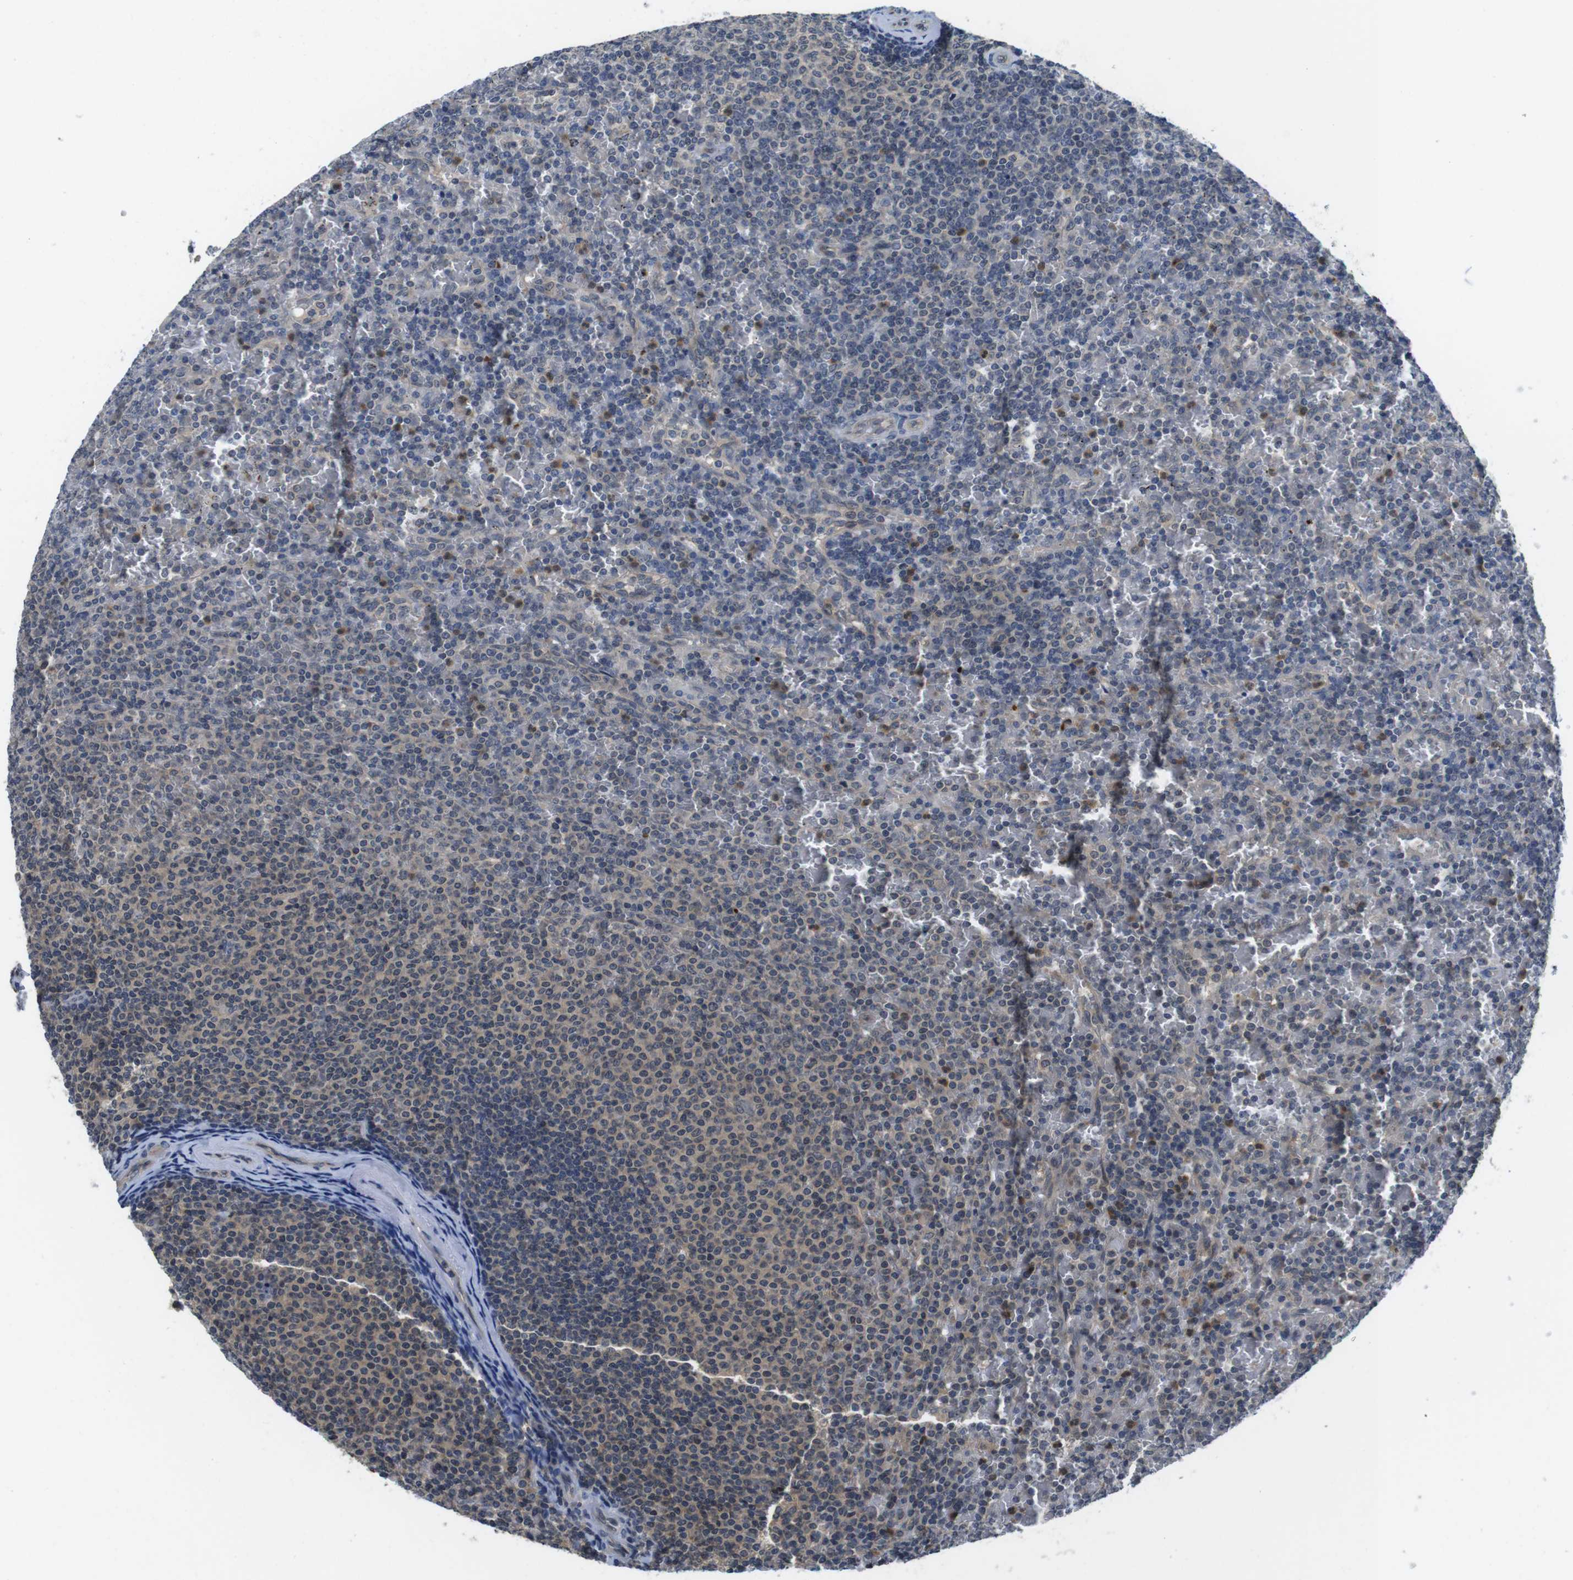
{"staining": {"intensity": "weak", "quantity": "<25%", "location": "cytoplasmic/membranous"}, "tissue": "lymphoma", "cell_type": "Tumor cells", "image_type": "cancer", "snomed": [{"axis": "morphology", "description": "Malignant lymphoma, non-Hodgkin's type, Low grade"}, {"axis": "topography", "description": "Spleen"}], "caption": "DAB (3,3'-diaminobenzidine) immunohistochemical staining of low-grade malignant lymphoma, non-Hodgkin's type exhibits no significant expression in tumor cells.", "gene": "FADD", "patient": {"sex": "female", "age": 77}}